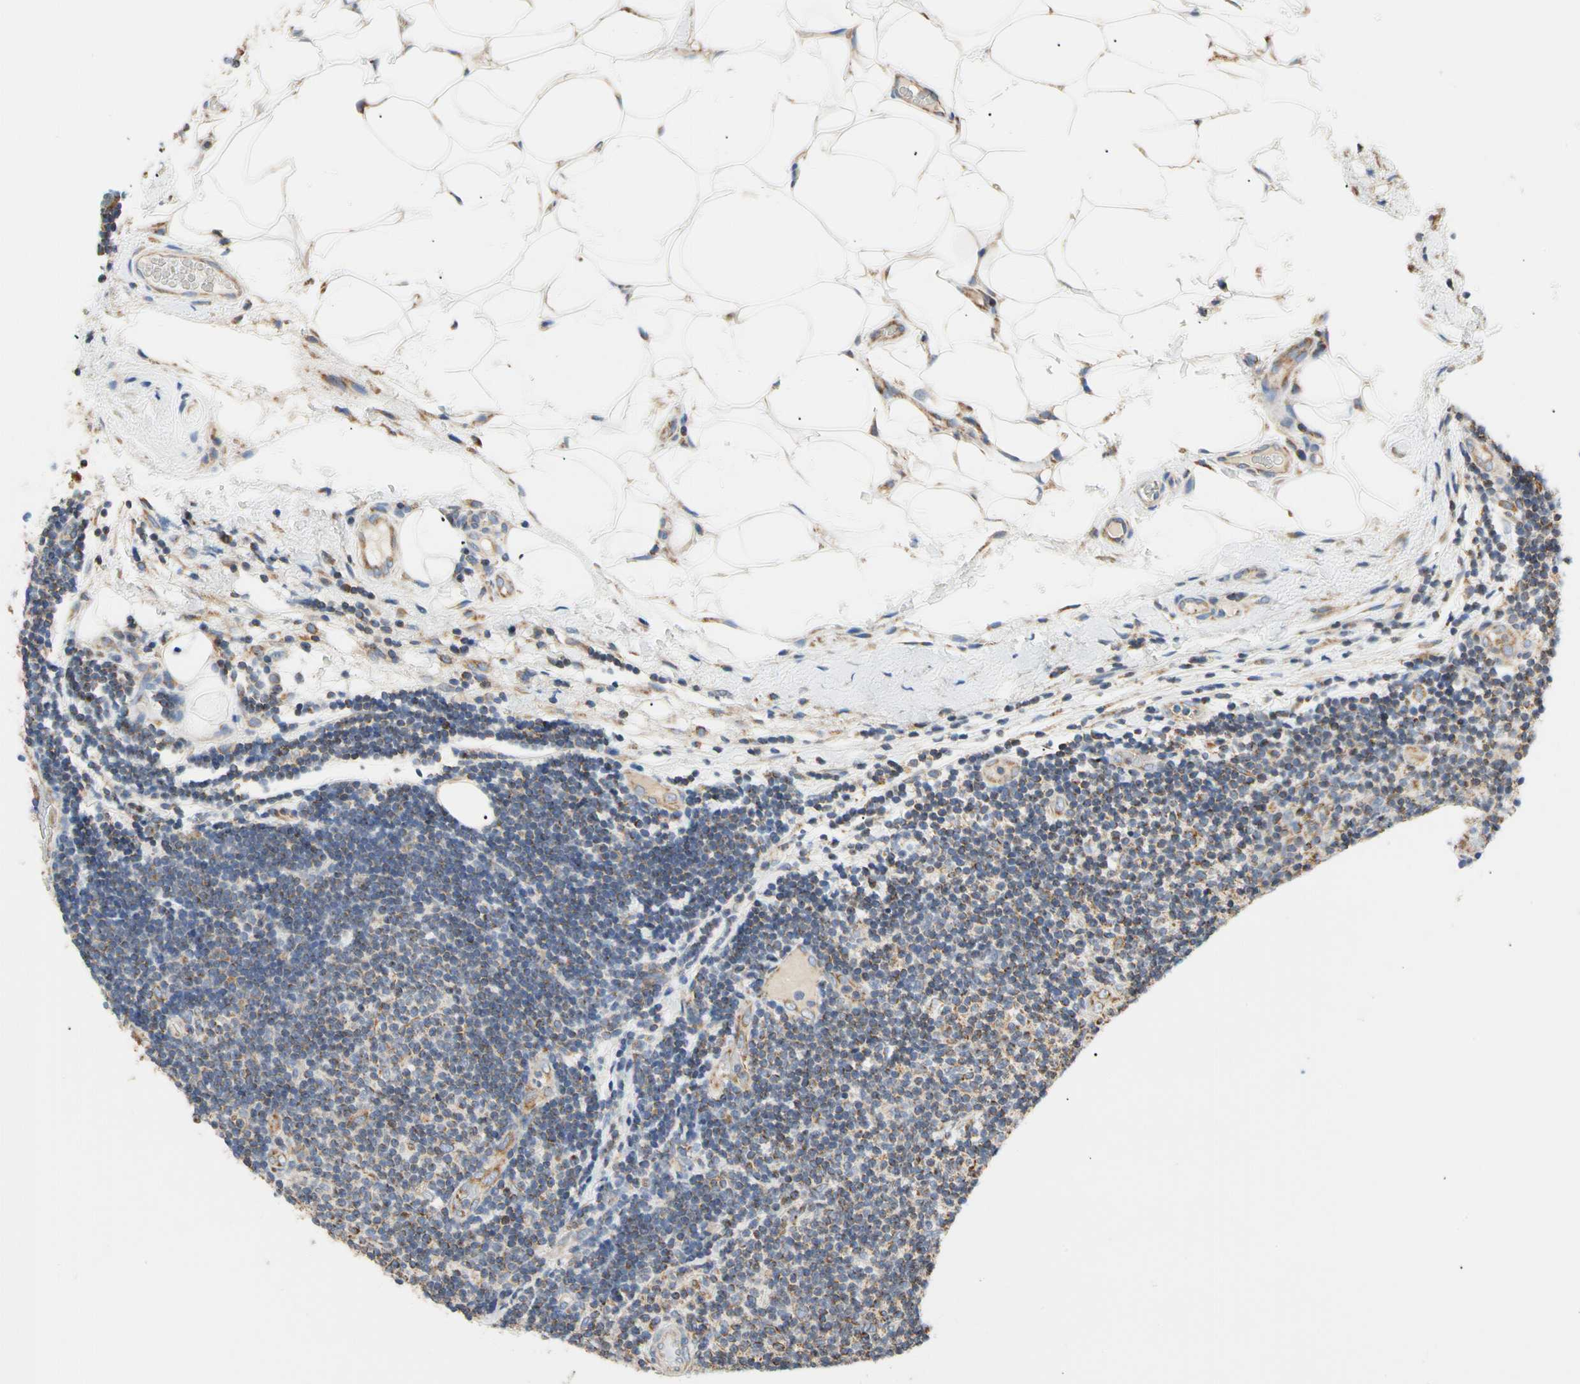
{"staining": {"intensity": "moderate", "quantity": "<25%", "location": "cytoplasmic/membranous"}, "tissue": "lymphoma", "cell_type": "Tumor cells", "image_type": "cancer", "snomed": [{"axis": "morphology", "description": "Malignant lymphoma, non-Hodgkin's type, Low grade"}, {"axis": "topography", "description": "Lymph node"}], "caption": "DAB (3,3'-diaminobenzidine) immunohistochemical staining of lymphoma exhibits moderate cytoplasmic/membranous protein expression in approximately <25% of tumor cells.", "gene": "PLGRKT", "patient": {"sex": "male", "age": 83}}